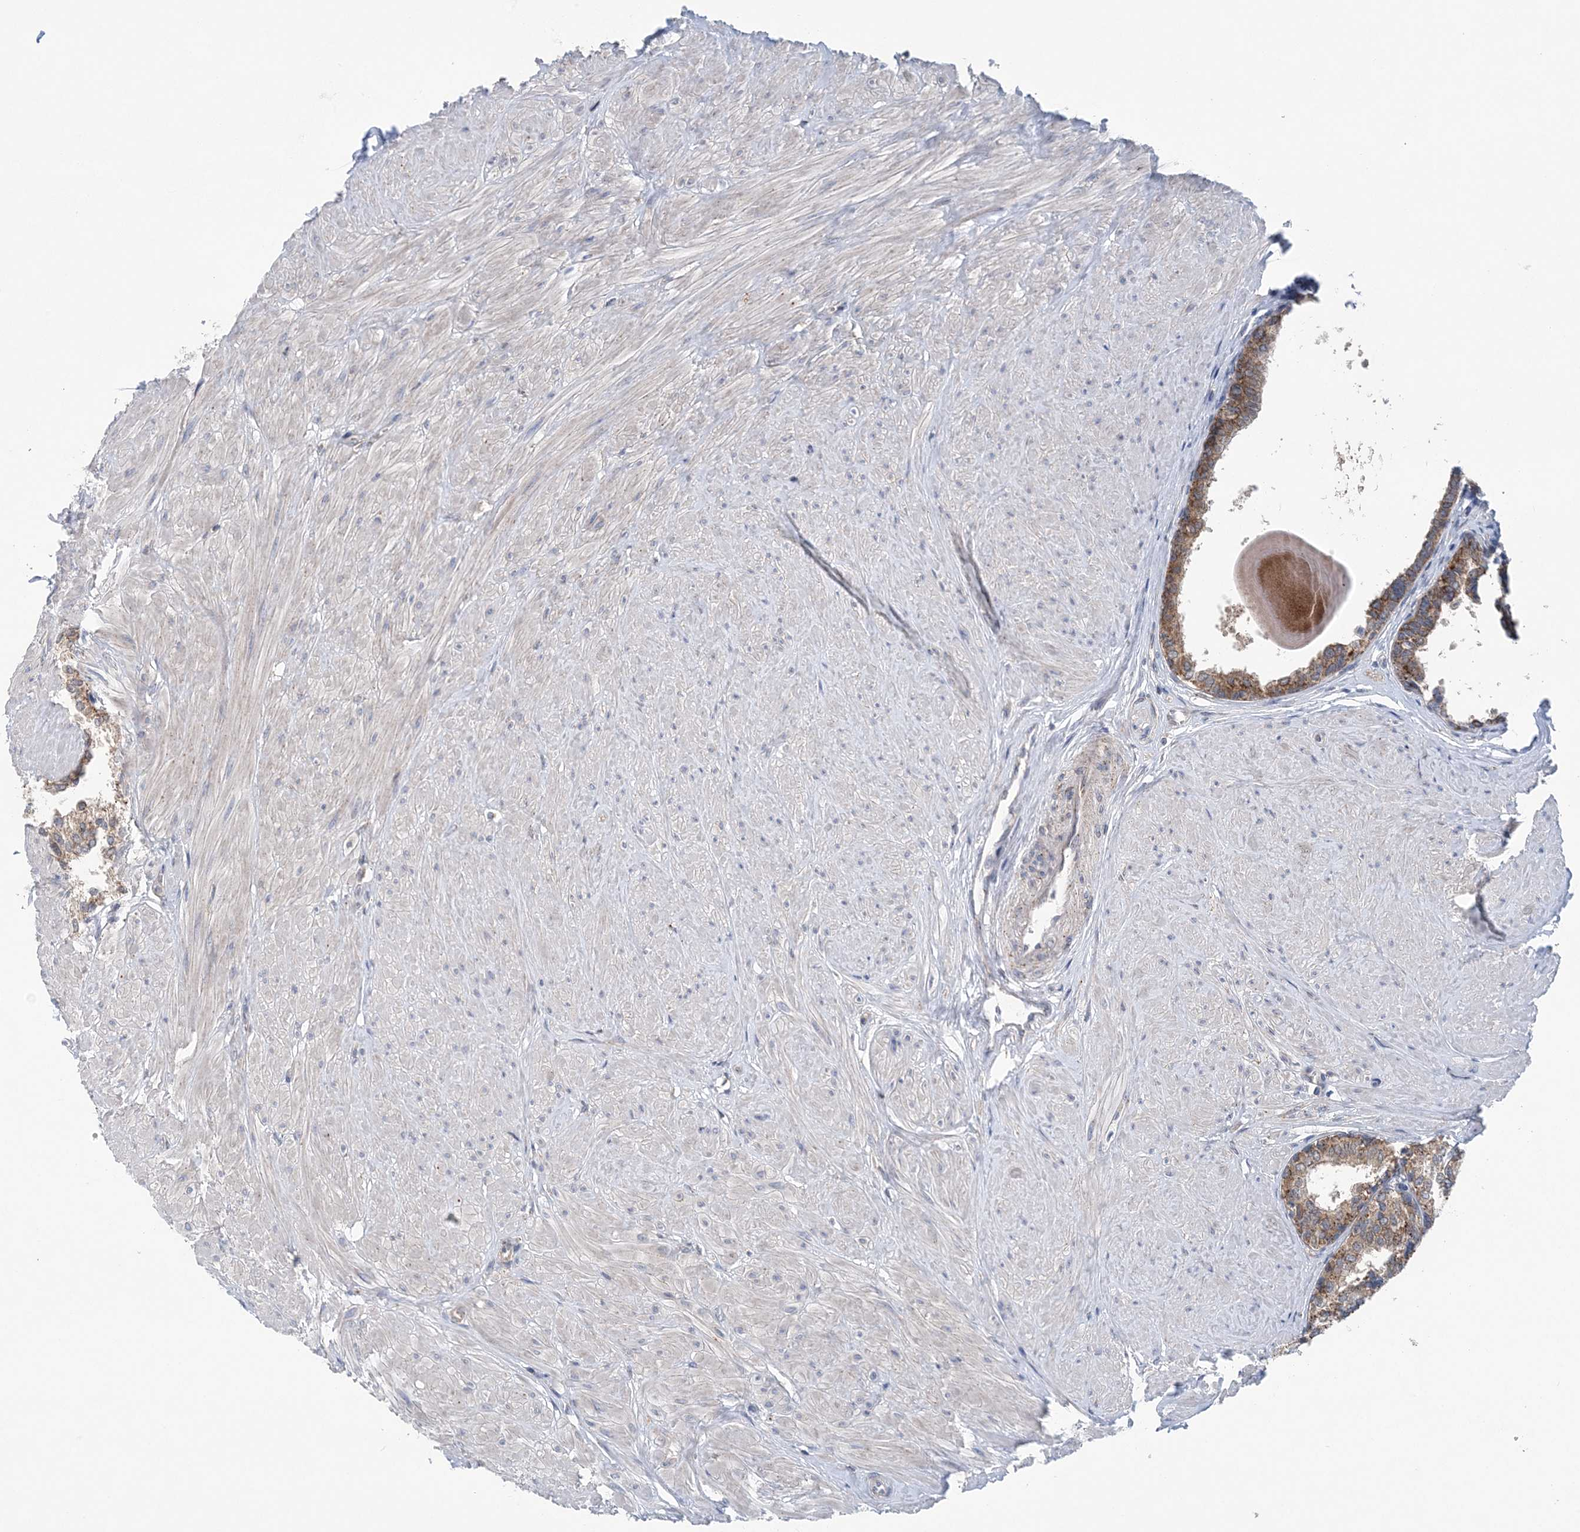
{"staining": {"intensity": "moderate", "quantity": ">75%", "location": "cytoplasmic/membranous"}, "tissue": "prostate", "cell_type": "Glandular cells", "image_type": "normal", "snomed": [{"axis": "morphology", "description": "Normal tissue, NOS"}, {"axis": "topography", "description": "Prostate"}], "caption": "The histopathology image shows staining of normal prostate, revealing moderate cytoplasmic/membranous protein positivity (brown color) within glandular cells.", "gene": "COPE", "patient": {"sex": "male", "age": 48}}